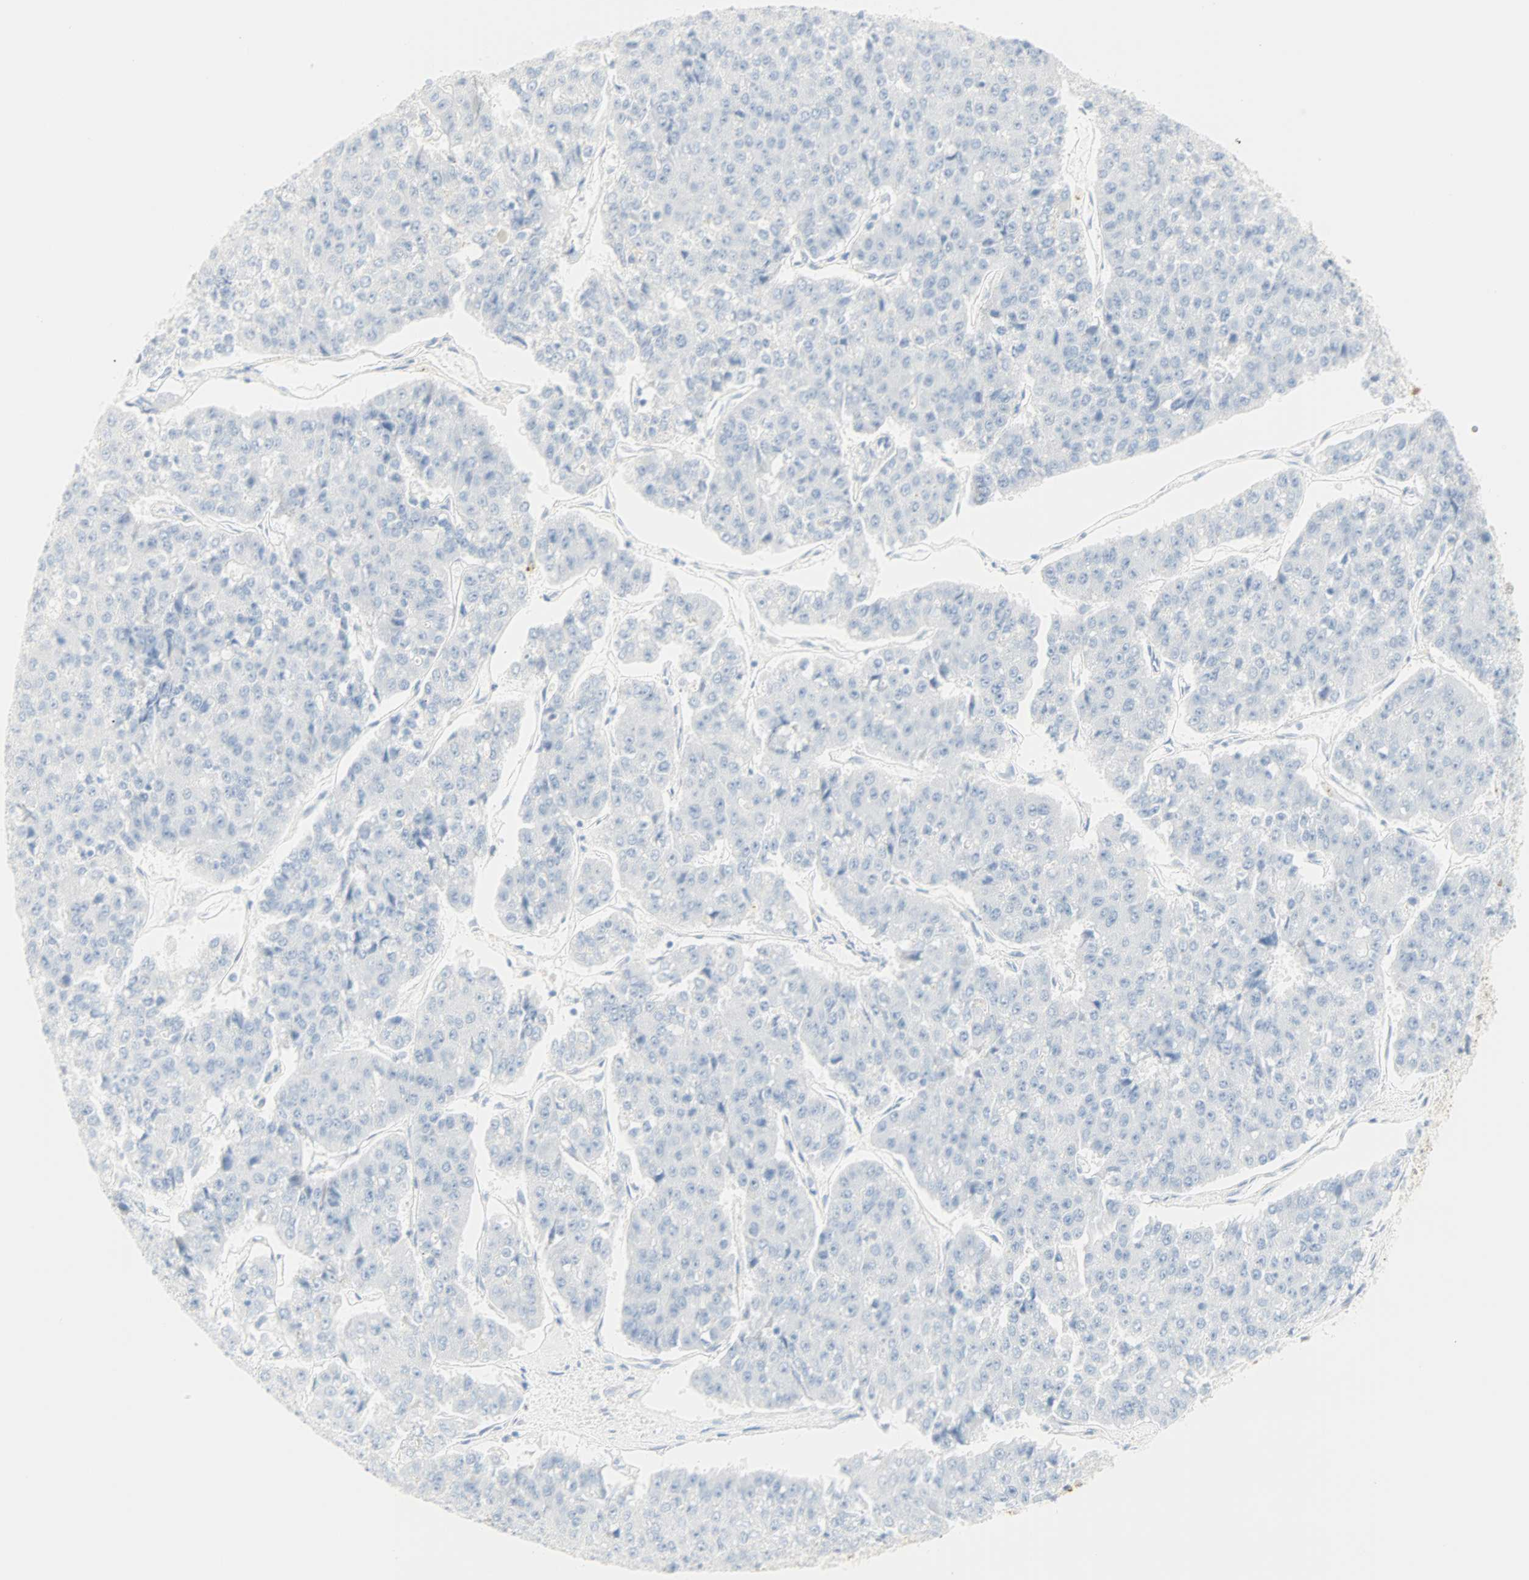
{"staining": {"intensity": "negative", "quantity": "none", "location": "none"}, "tissue": "pancreatic cancer", "cell_type": "Tumor cells", "image_type": "cancer", "snomed": [{"axis": "morphology", "description": "Adenocarcinoma, NOS"}, {"axis": "topography", "description": "Pancreas"}], "caption": "Immunohistochemistry (IHC) of pancreatic cancer (adenocarcinoma) displays no expression in tumor cells. The staining is performed using DAB brown chromogen with nuclei counter-stained in using hematoxylin.", "gene": "SELENBP1", "patient": {"sex": "male", "age": 50}}